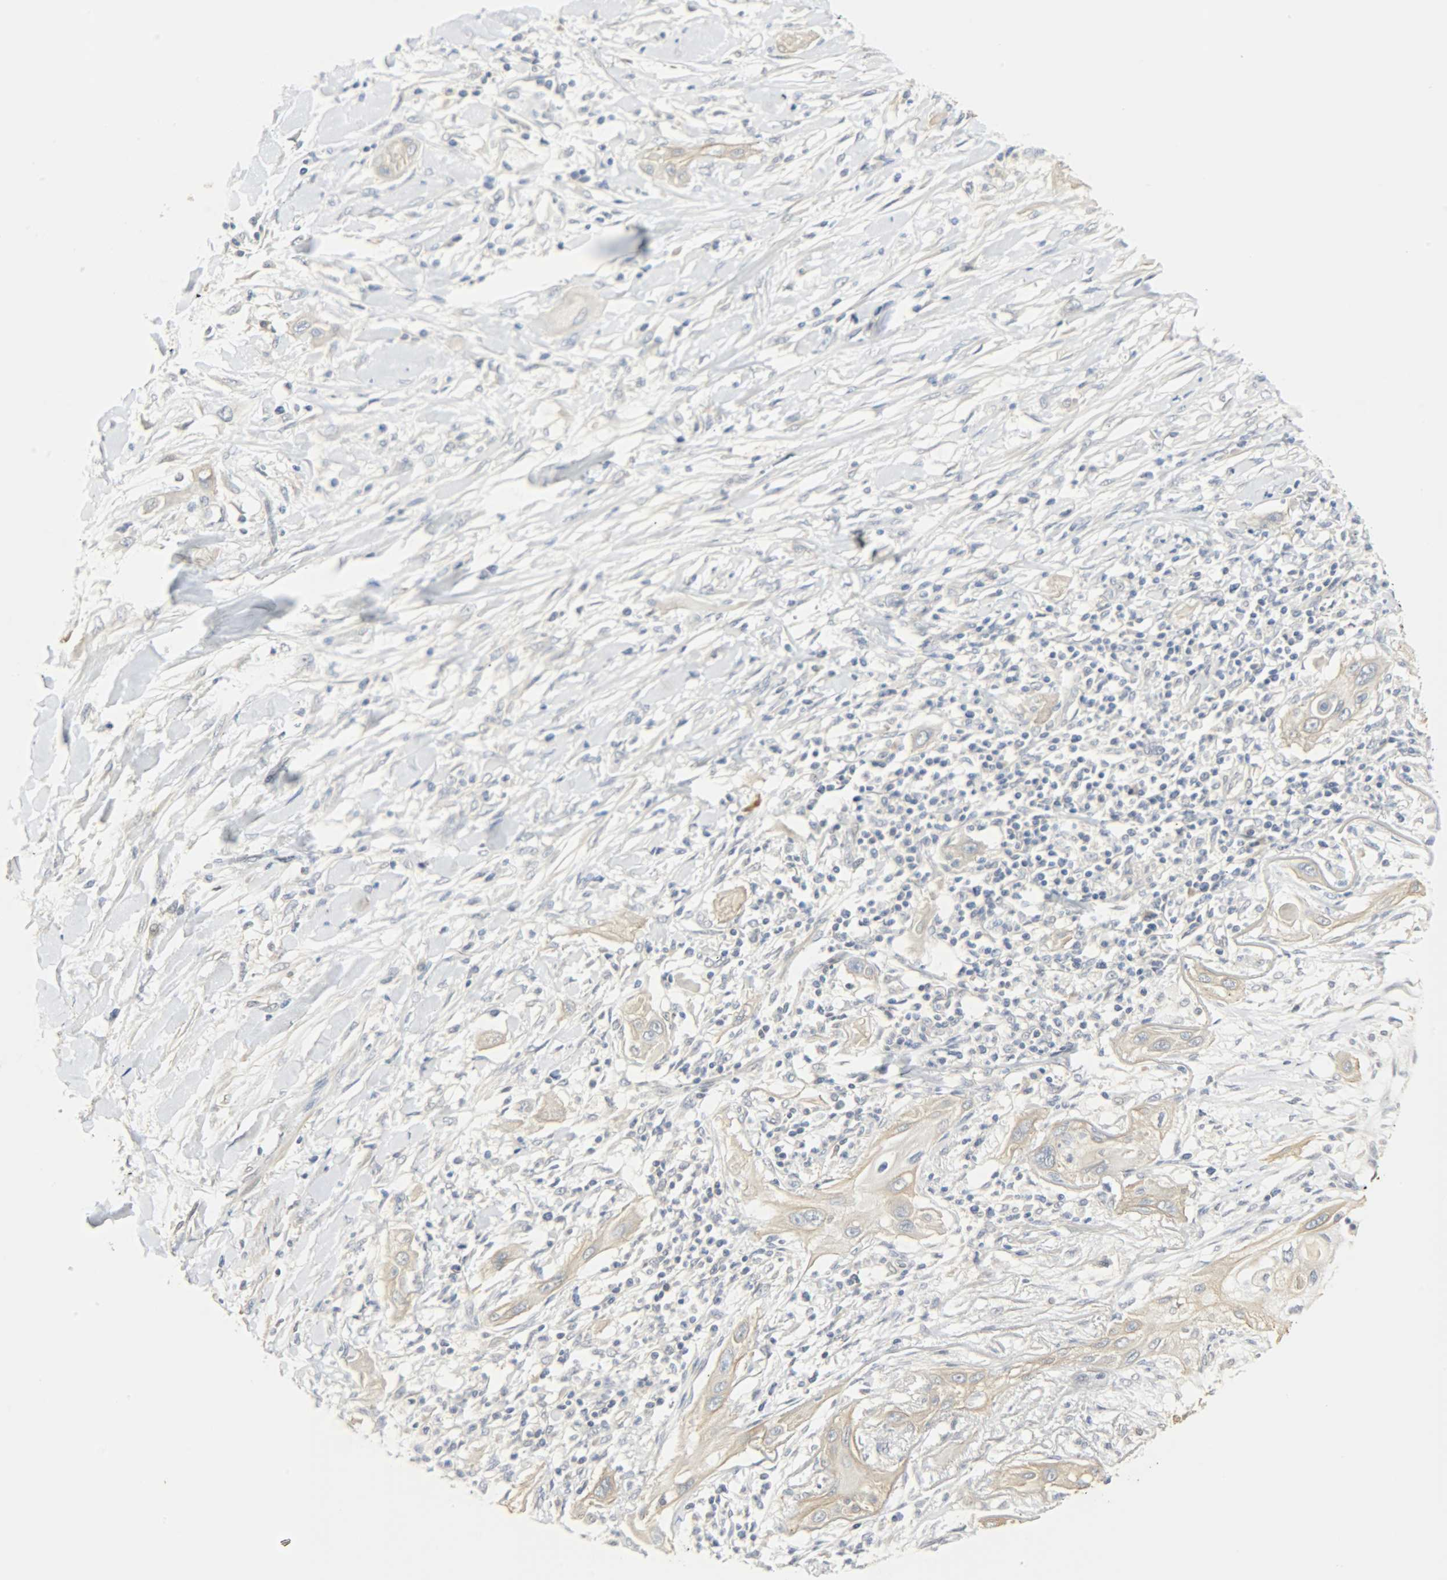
{"staining": {"intensity": "weak", "quantity": "25%-75%", "location": "cytoplasmic/membranous"}, "tissue": "lung cancer", "cell_type": "Tumor cells", "image_type": "cancer", "snomed": [{"axis": "morphology", "description": "Squamous cell carcinoma, NOS"}, {"axis": "topography", "description": "Lung"}], "caption": "There is low levels of weak cytoplasmic/membranous staining in tumor cells of lung cancer, as demonstrated by immunohistochemical staining (brown color).", "gene": "USP13", "patient": {"sex": "female", "age": 47}}